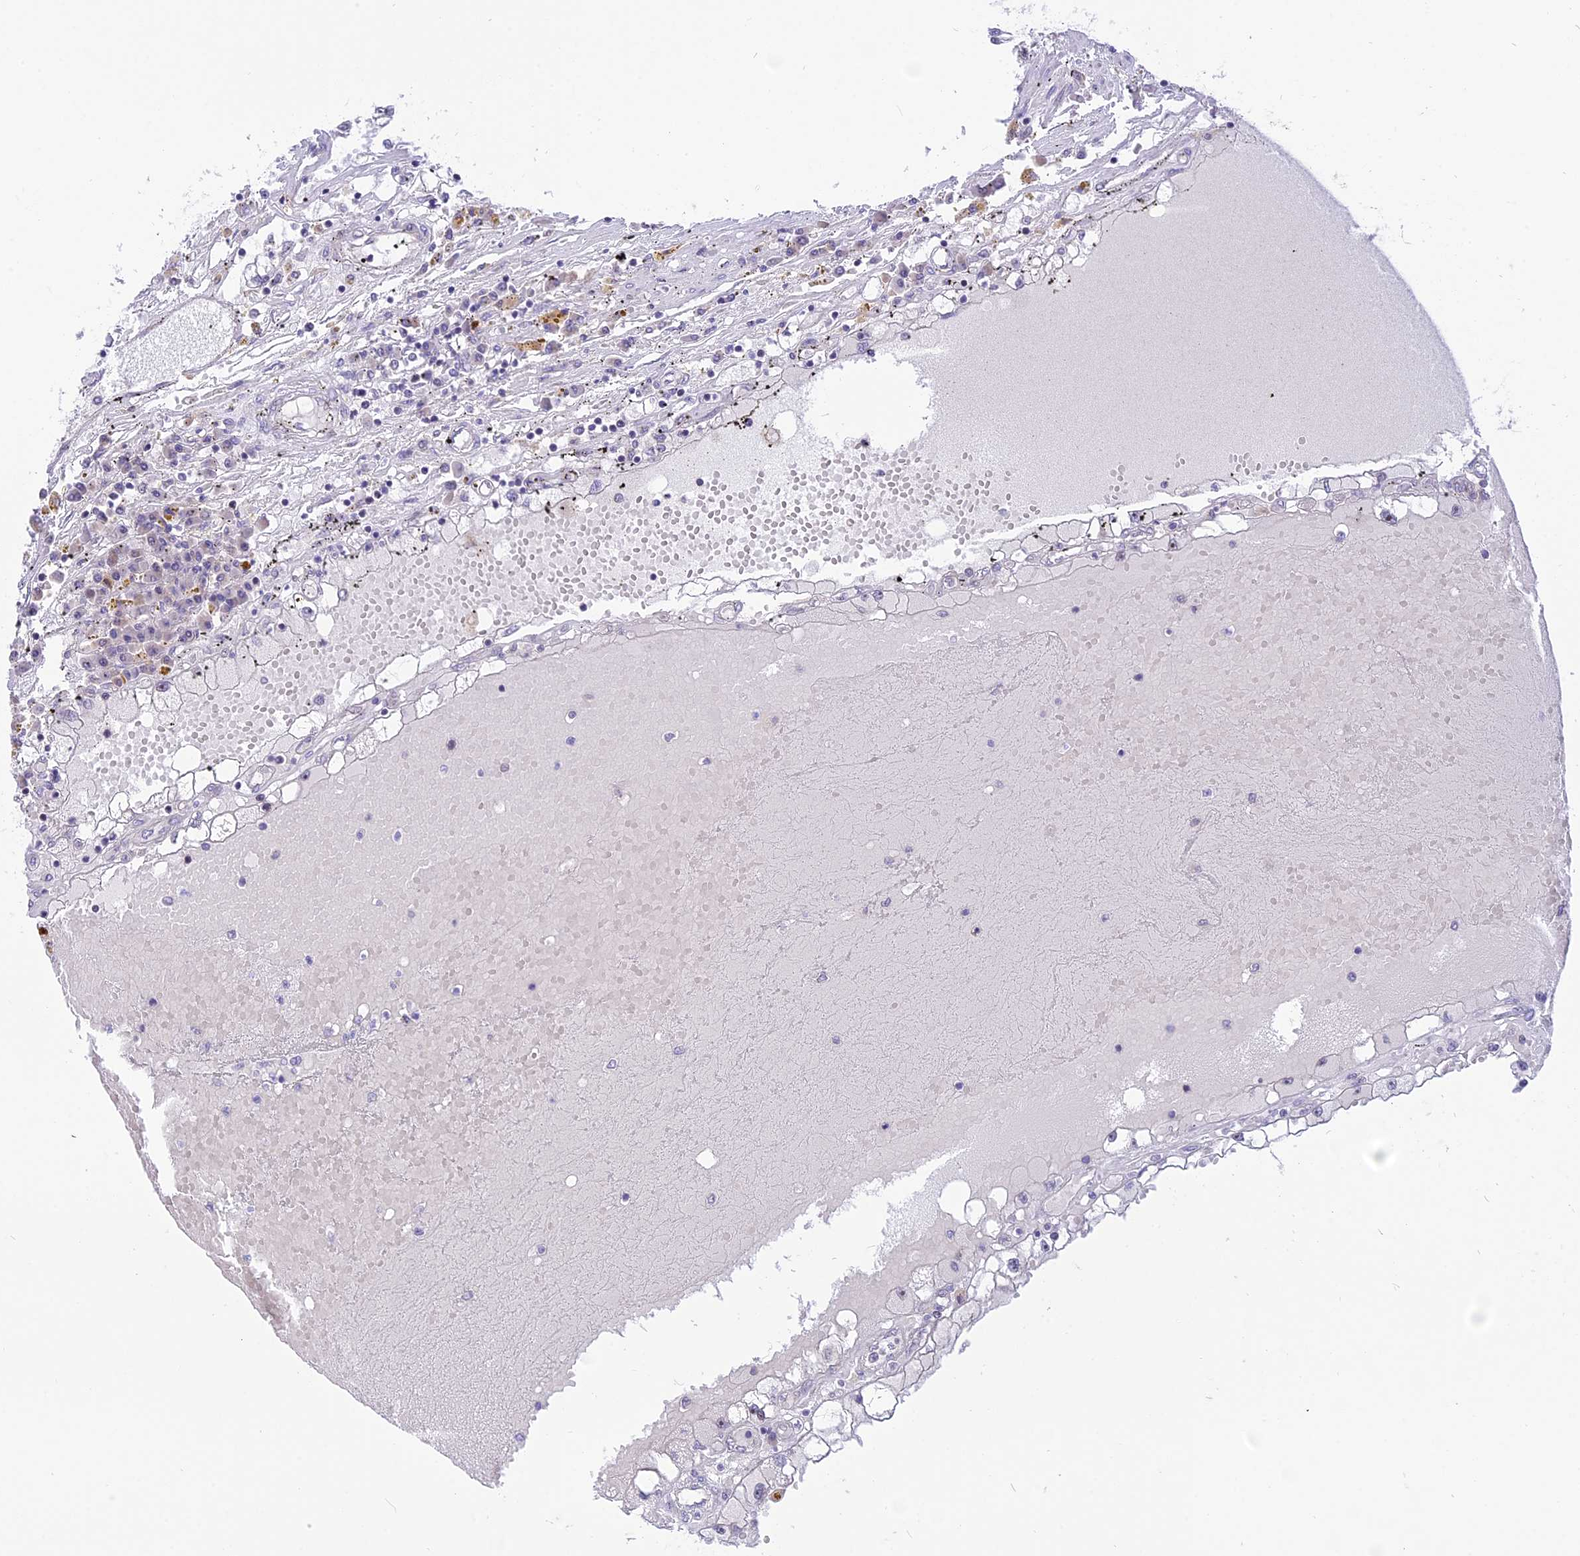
{"staining": {"intensity": "negative", "quantity": "none", "location": "none"}, "tissue": "renal cancer", "cell_type": "Tumor cells", "image_type": "cancer", "snomed": [{"axis": "morphology", "description": "Adenocarcinoma, NOS"}, {"axis": "topography", "description": "Kidney"}], "caption": "IHC photomicrograph of human renal cancer (adenocarcinoma) stained for a protein (brown), which exhibits no positivity in tumor cells.", "gene": "ZNF837", "patient": {"sex": "male", "age": 56}}